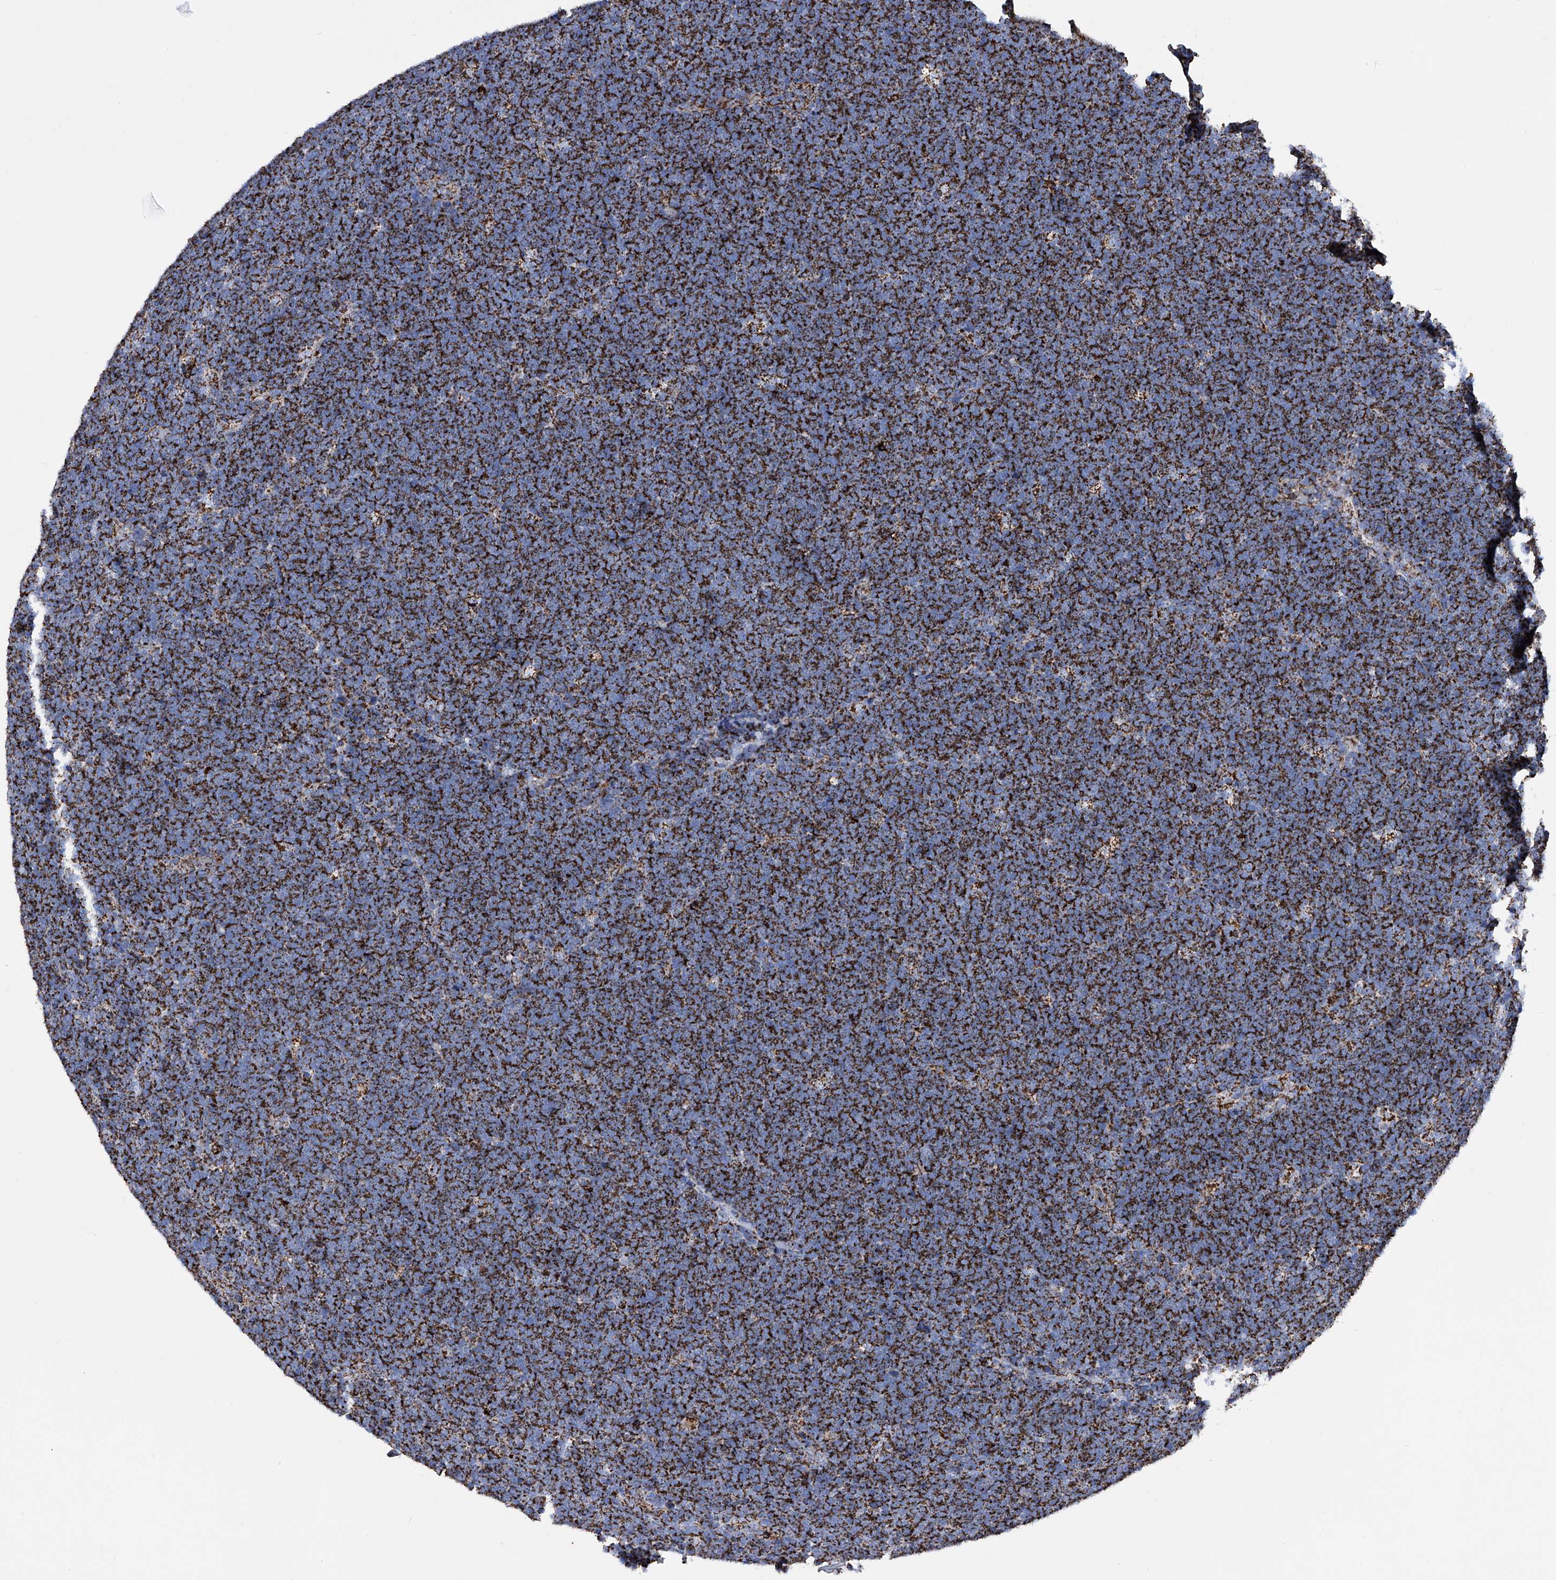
{"staining": {"intensity": "strong", "quantity": ">75%", "location": "cytoplasmic/membranous"}, "tissue": "lymphoma", "cell_type": "Tumor cells", "image_type": "cancer", "snomed": [{"axis": "morphology", "description": "Malignant lymphoma, non-Hodgkin's type, High grade"}, {"axis": "topography", "description": "Lymph node"}], "caption": "The histopathology image demonstrates staining of lymphoma, revealing strong cytoplasmic/membranous protein staining (brown color) within tumor cells.", "gene": "ATP5PF", "patient": {"sex": "male", "age": 13}}